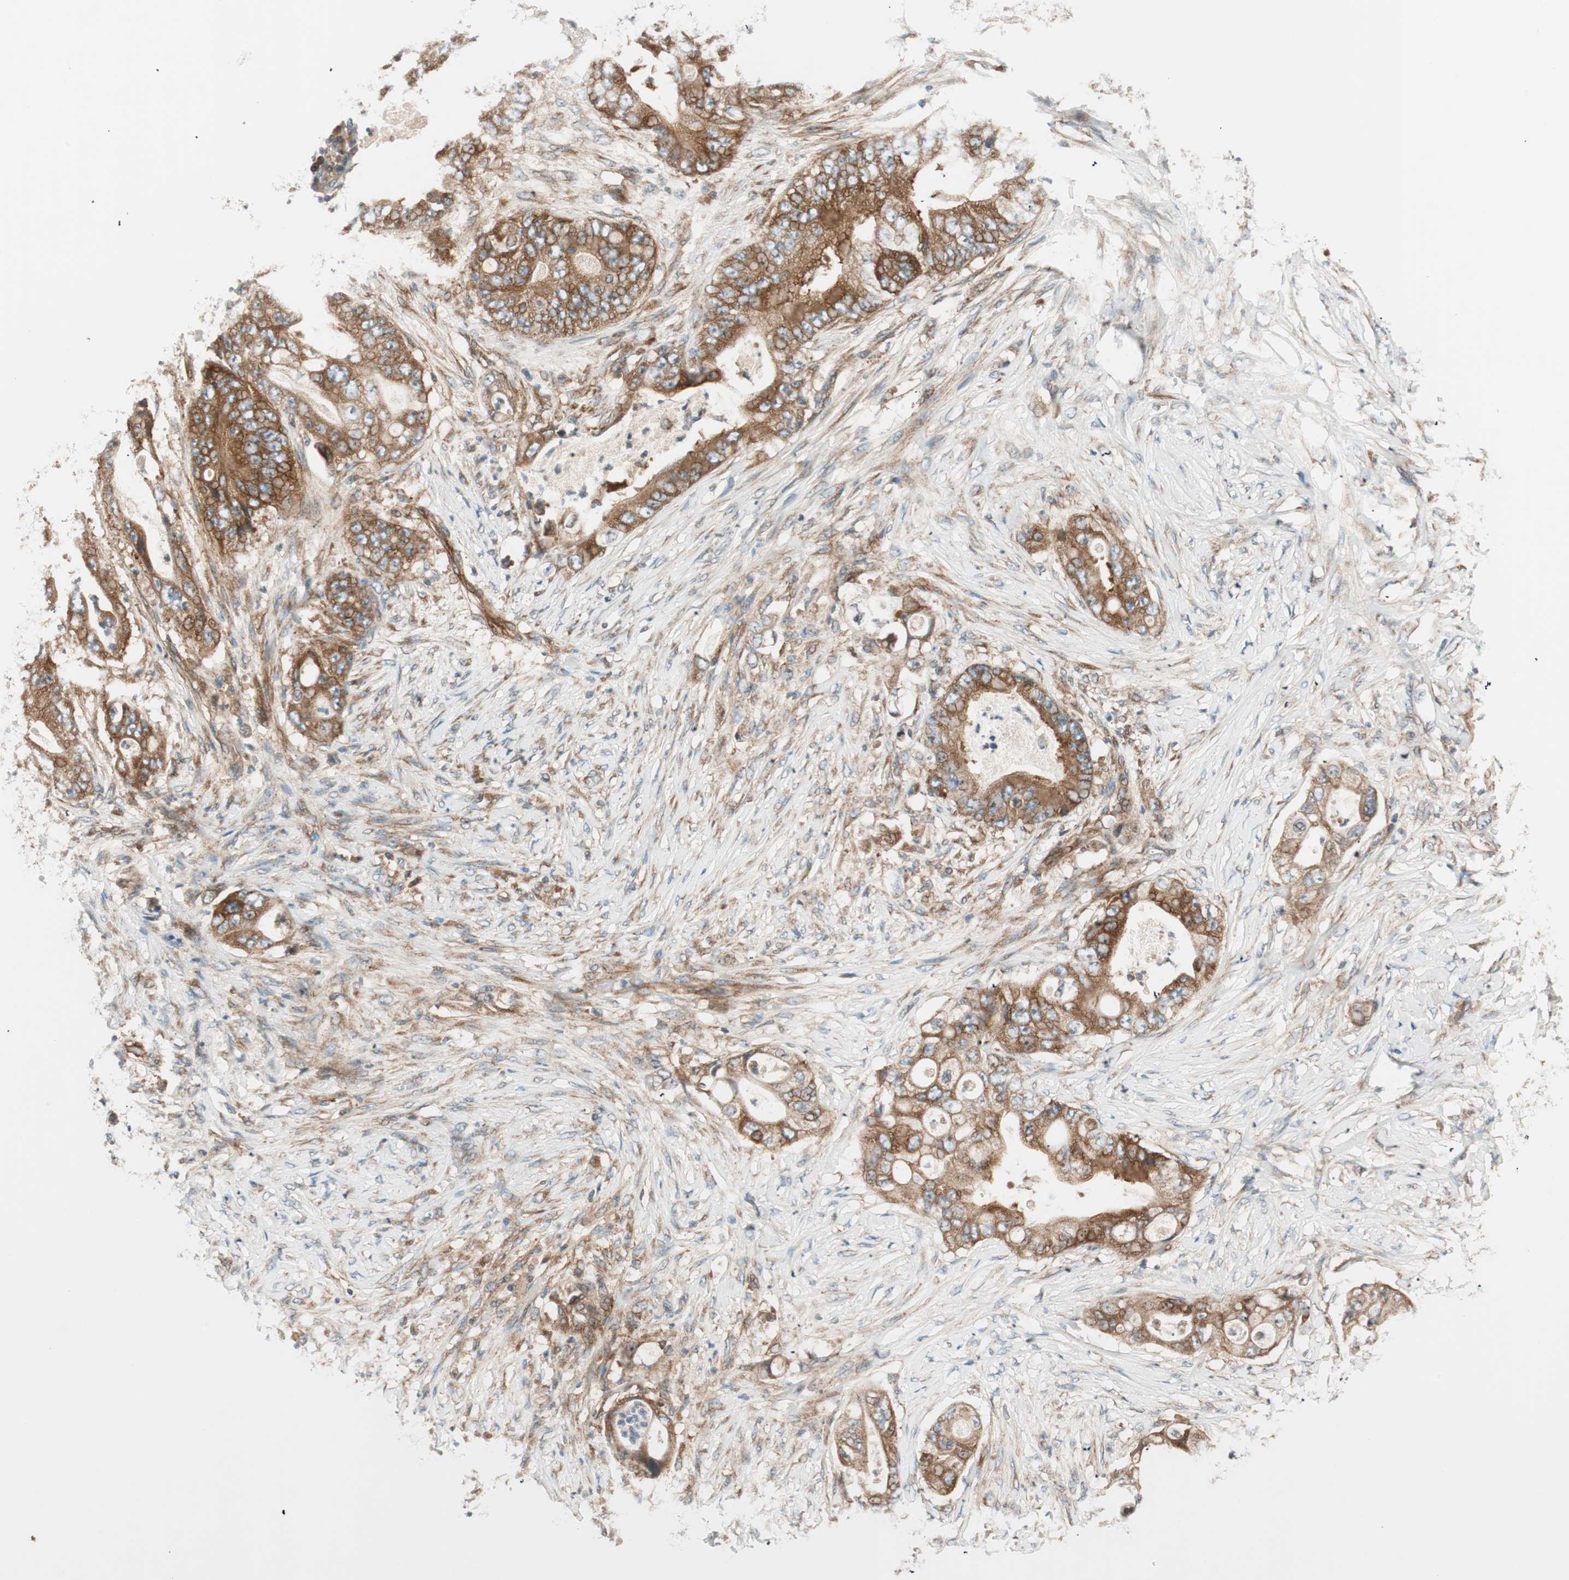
{"staining": {"intensity": "strong", "quantity": ">75%", "location": "cytoplasmic/membranous"}, "tissue": "stomach cancer", "cell_type": "Tumor cells", "image_type": "cancer", "snomed": [{"axis": "morphology", "description": "Adenocarcinoma, NOS"}, {"axis": "topography", "description": "Stomach"}], "caption": "Protein expression analysis of stomach cancer shows strong cytoplasmic/membranous positivity in about >75% of tumor cells.", "gene": "ABI1", "patient": {"sex": "female", "age": 73}}